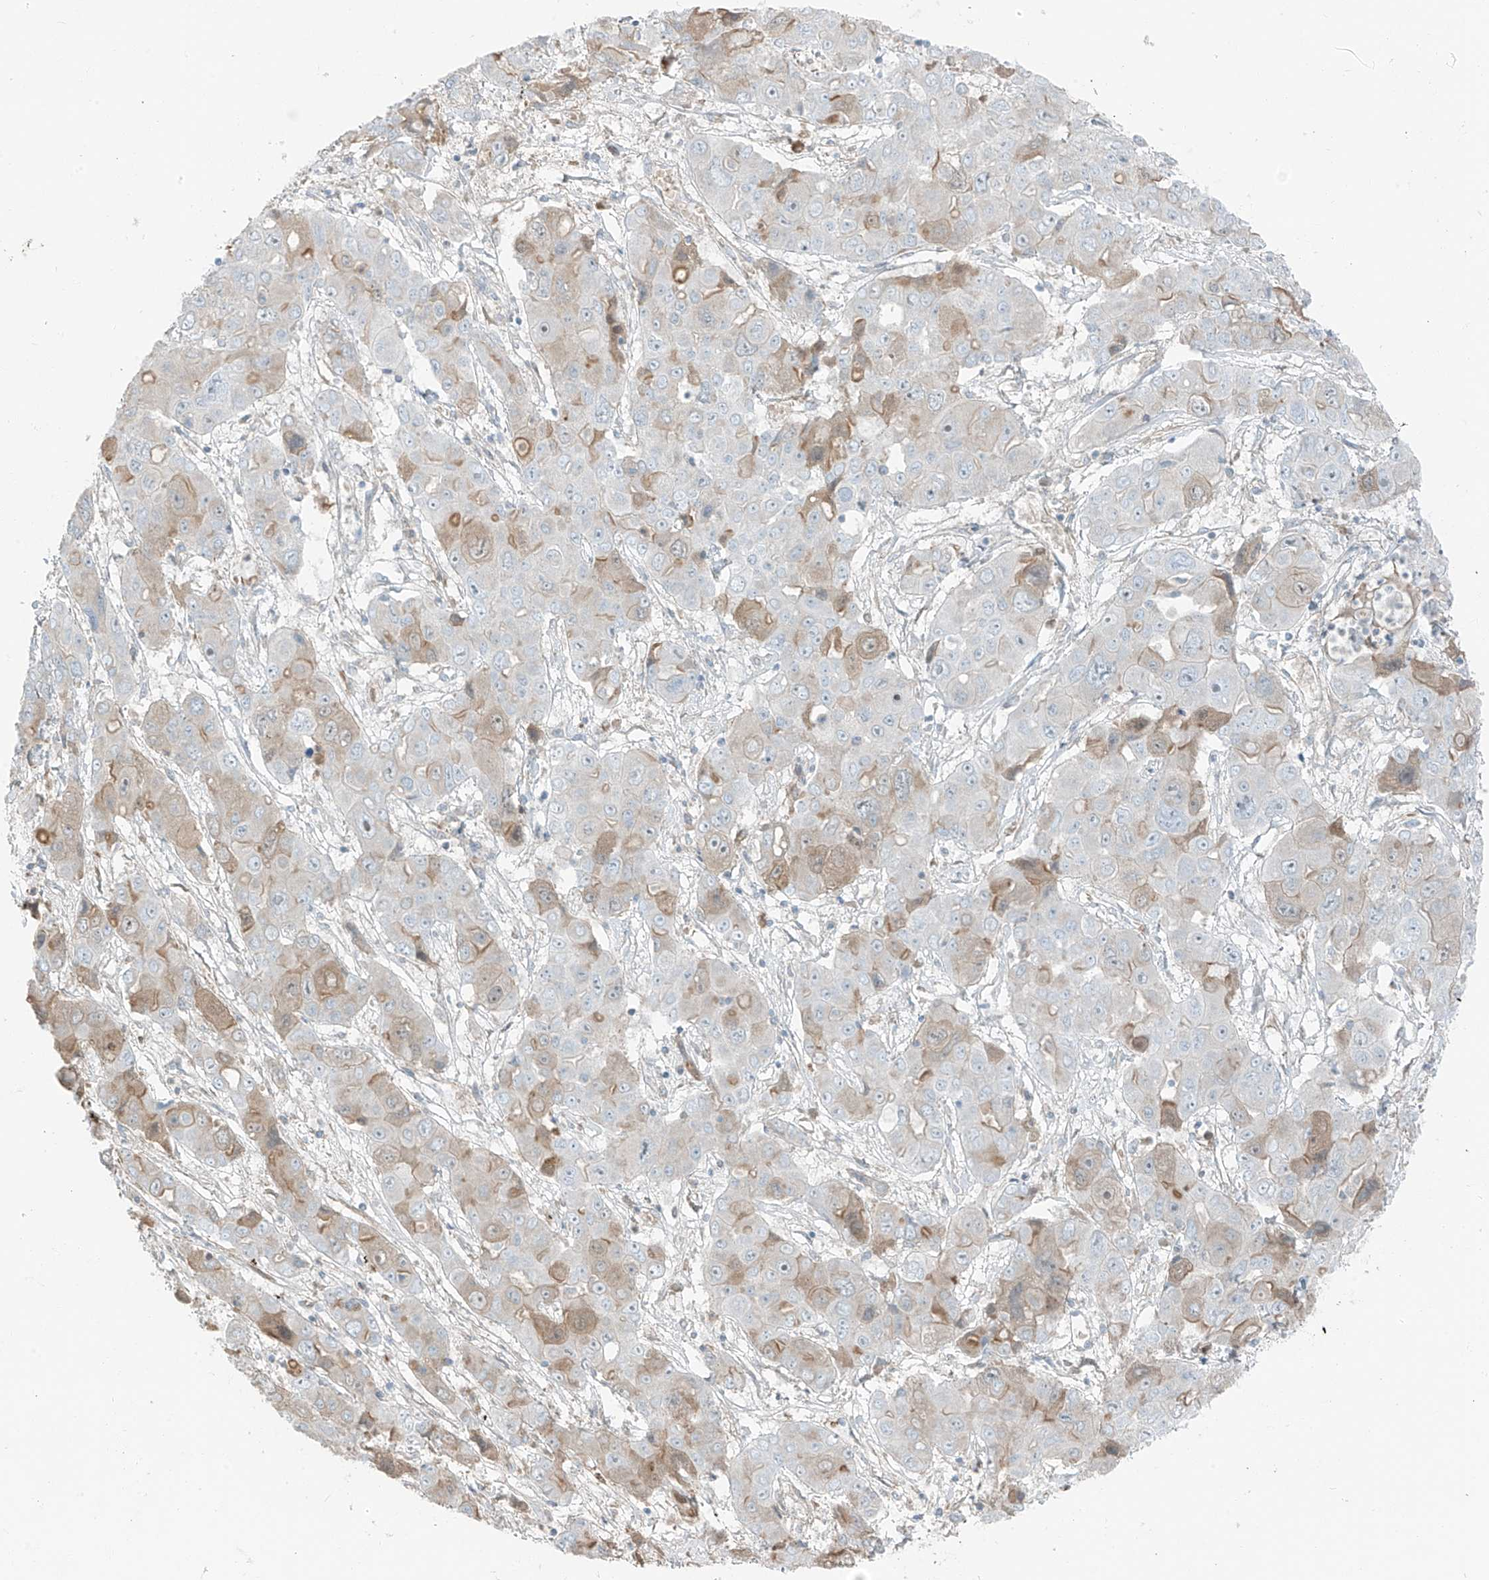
{"staining": {"intensity": "moderate", "quantity": "<25%", "location": "cytoplasmic/membranous"}, "tissue": "liver cancer", "cell_type": "Tumor cells", "image_type": "cancer", "snomed": [{"axis": "morphology", "description": "Cholangiocarcinoma"}, {"axis": "topography", "description": "Liver"}], "caption": "Immunohistochemical staining of cholangiocarcinoma (liver) exhibits low levels of moderate cytoplasmic/membranous positivity in approximately <25% of tumor cells.", "gene": "FAM131C", "patient": {"sex": "male", "age": 67}}